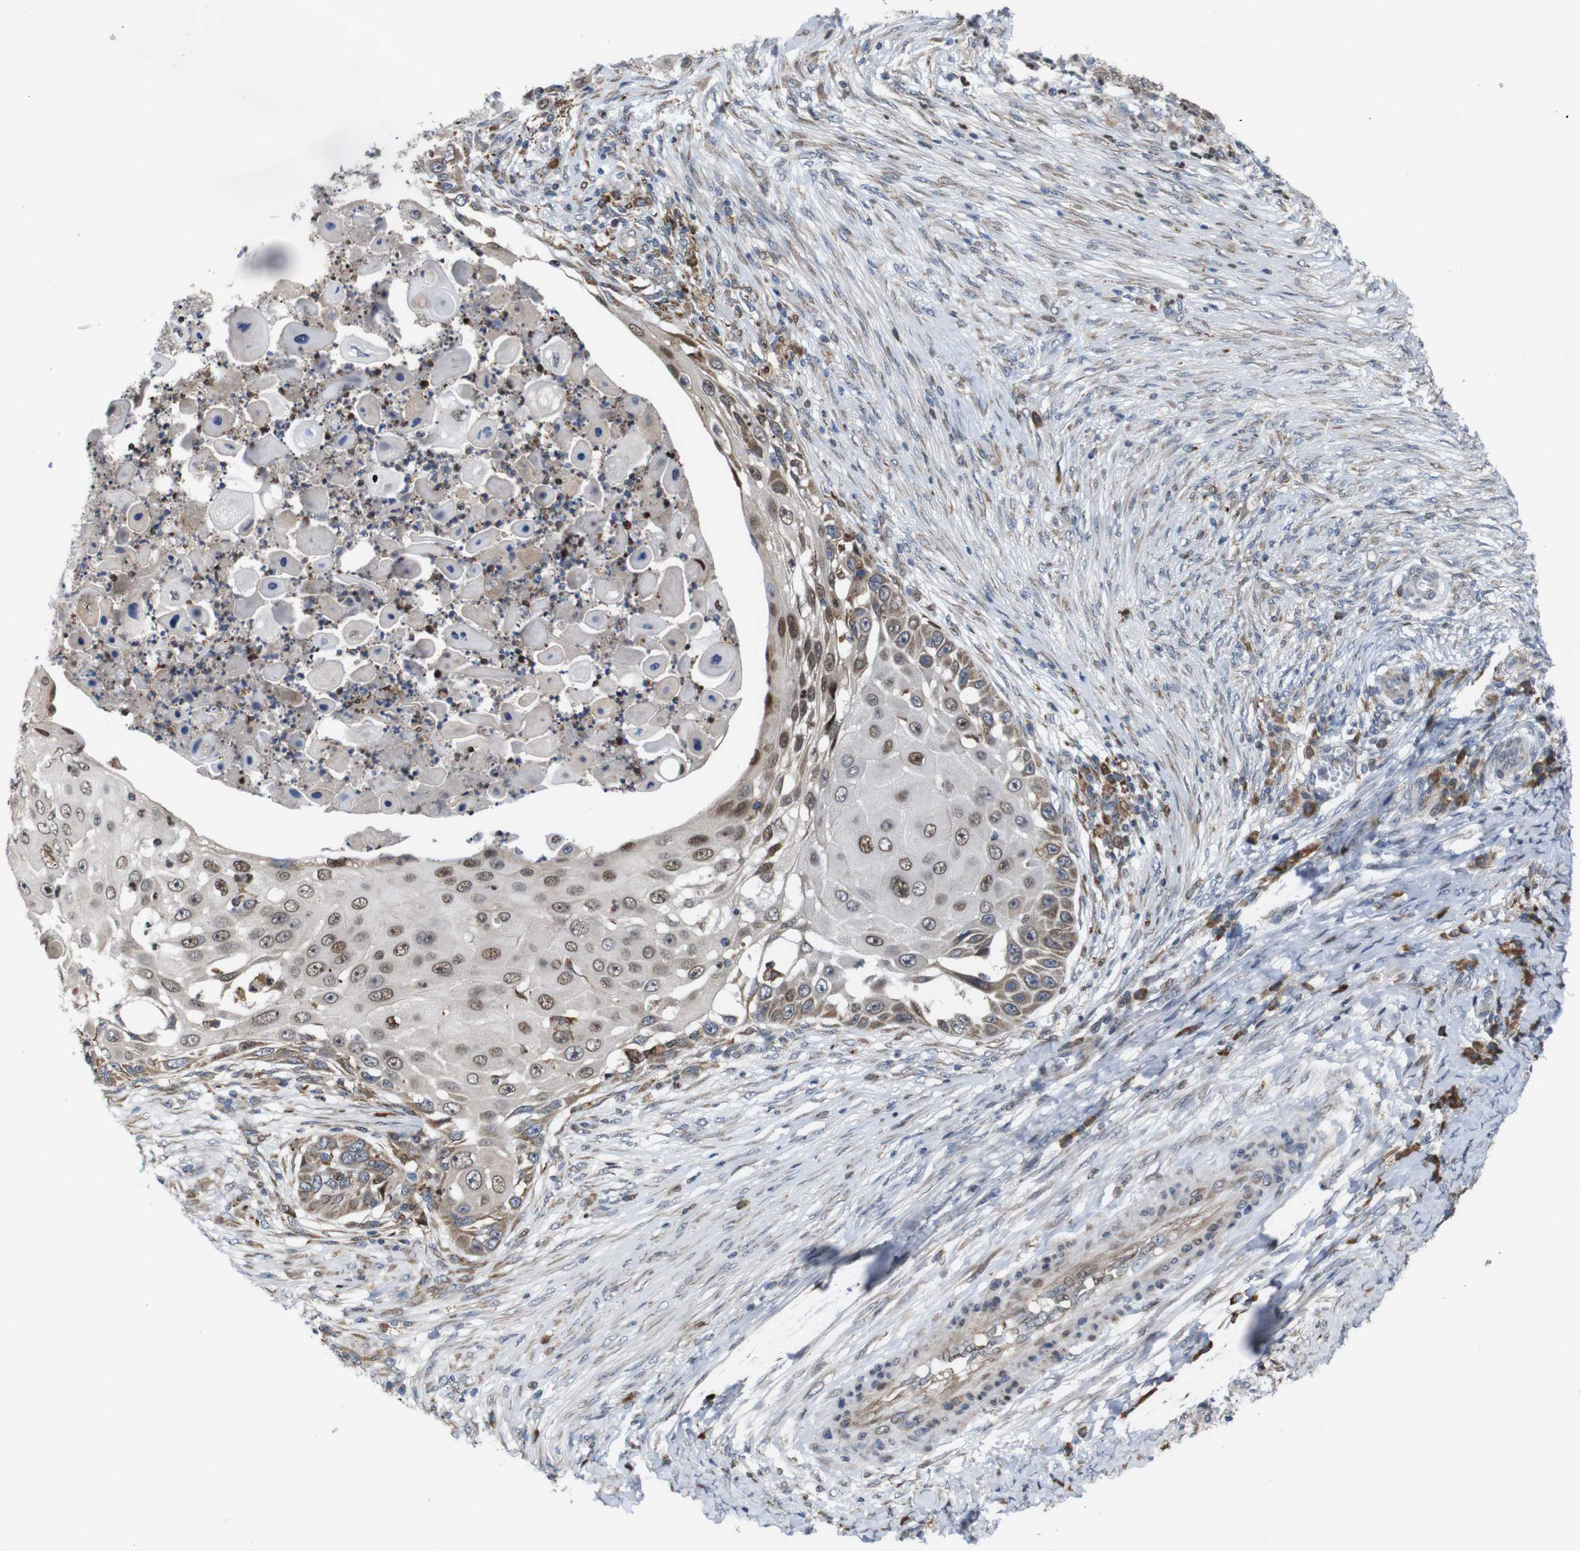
{"staining": {"intensity": "moderate", "quantity": "25%-75%", "location": "cytoplasmic/membranous,nuclear"}, "tissue": "skin cancer", "cell_type": "Tumor cells", "image_type": "cancer", "snomed": [{"axis": "morphology", "description": "Squamous cell carcinoma, NOS"}, {"axis": "topography", "description": "Skin"}], "caption": "Protein expression analysis of squamous cell carcinoma (skin) demonstrates moderate cytoplasmic/membranous and nuclear staining in approximately 25%-75% of tumor cells. Using DAB (brown) and hematoxylin (blue) stains, captured at high magnification using brightfield microscopy.", "gene": "PTPN1", "patient": {"sex": "female", "age": 44}}